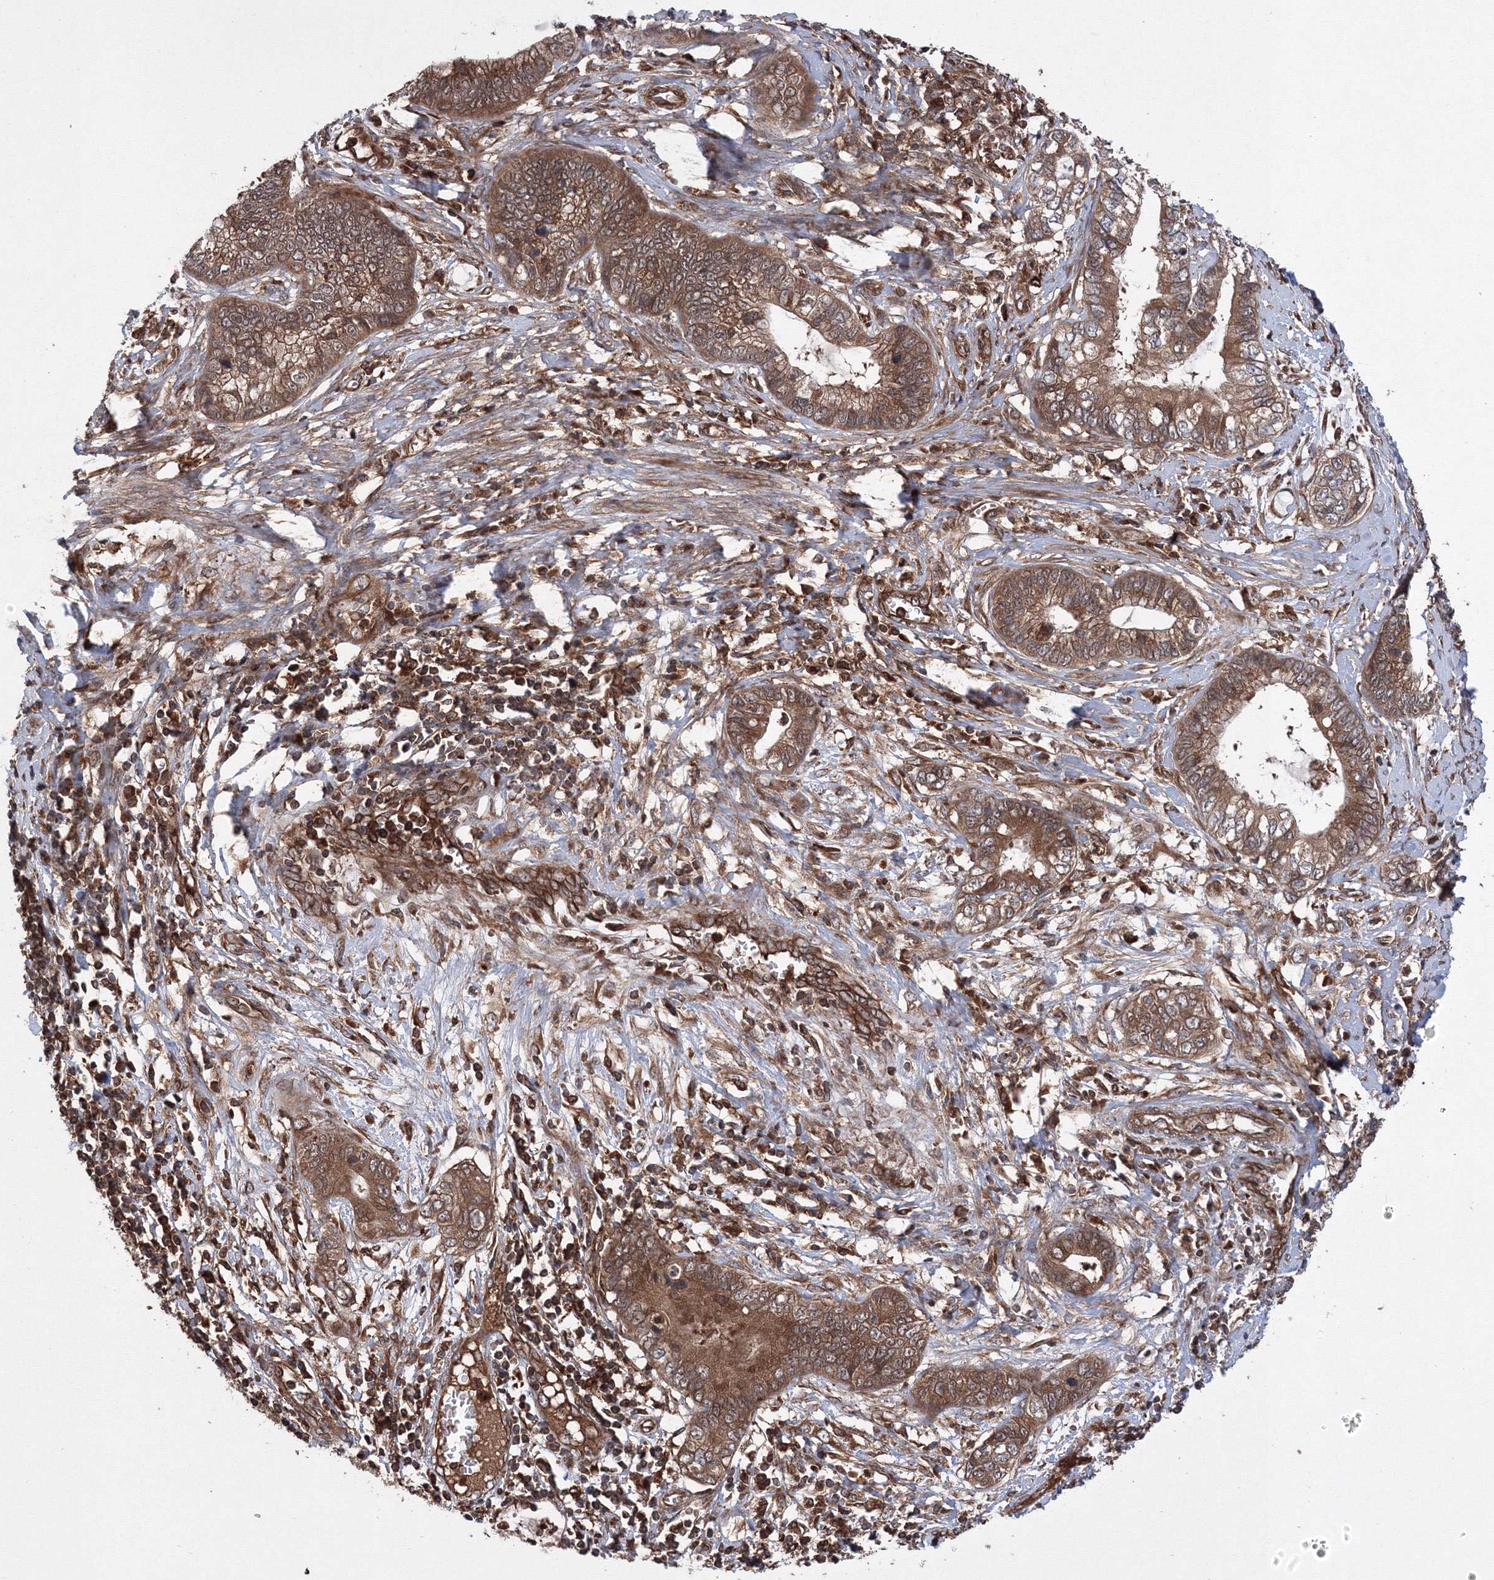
{"staining": {"intensity": "moderate", "quantity": ">75%", "location": "cytoplasmic/membranous"}, "tissue": "cervical cancer", "cell_type": "Tumor cells", "image_type": "cancer", "snomed": [{"axis": "morphology", "description": "Adenocarcinoma, NOS"}, {"axis": "topography", "description": "Cervix"}], "caption": "Adenocarcinoma (cervical) tissue demonstrates moderate cytoplasmic/membranous expression in about >75% of tumor cells, visualized by immunohistochemistry.", "gene": "ATG3", "patient": {"sex": "female", "age": 44}}